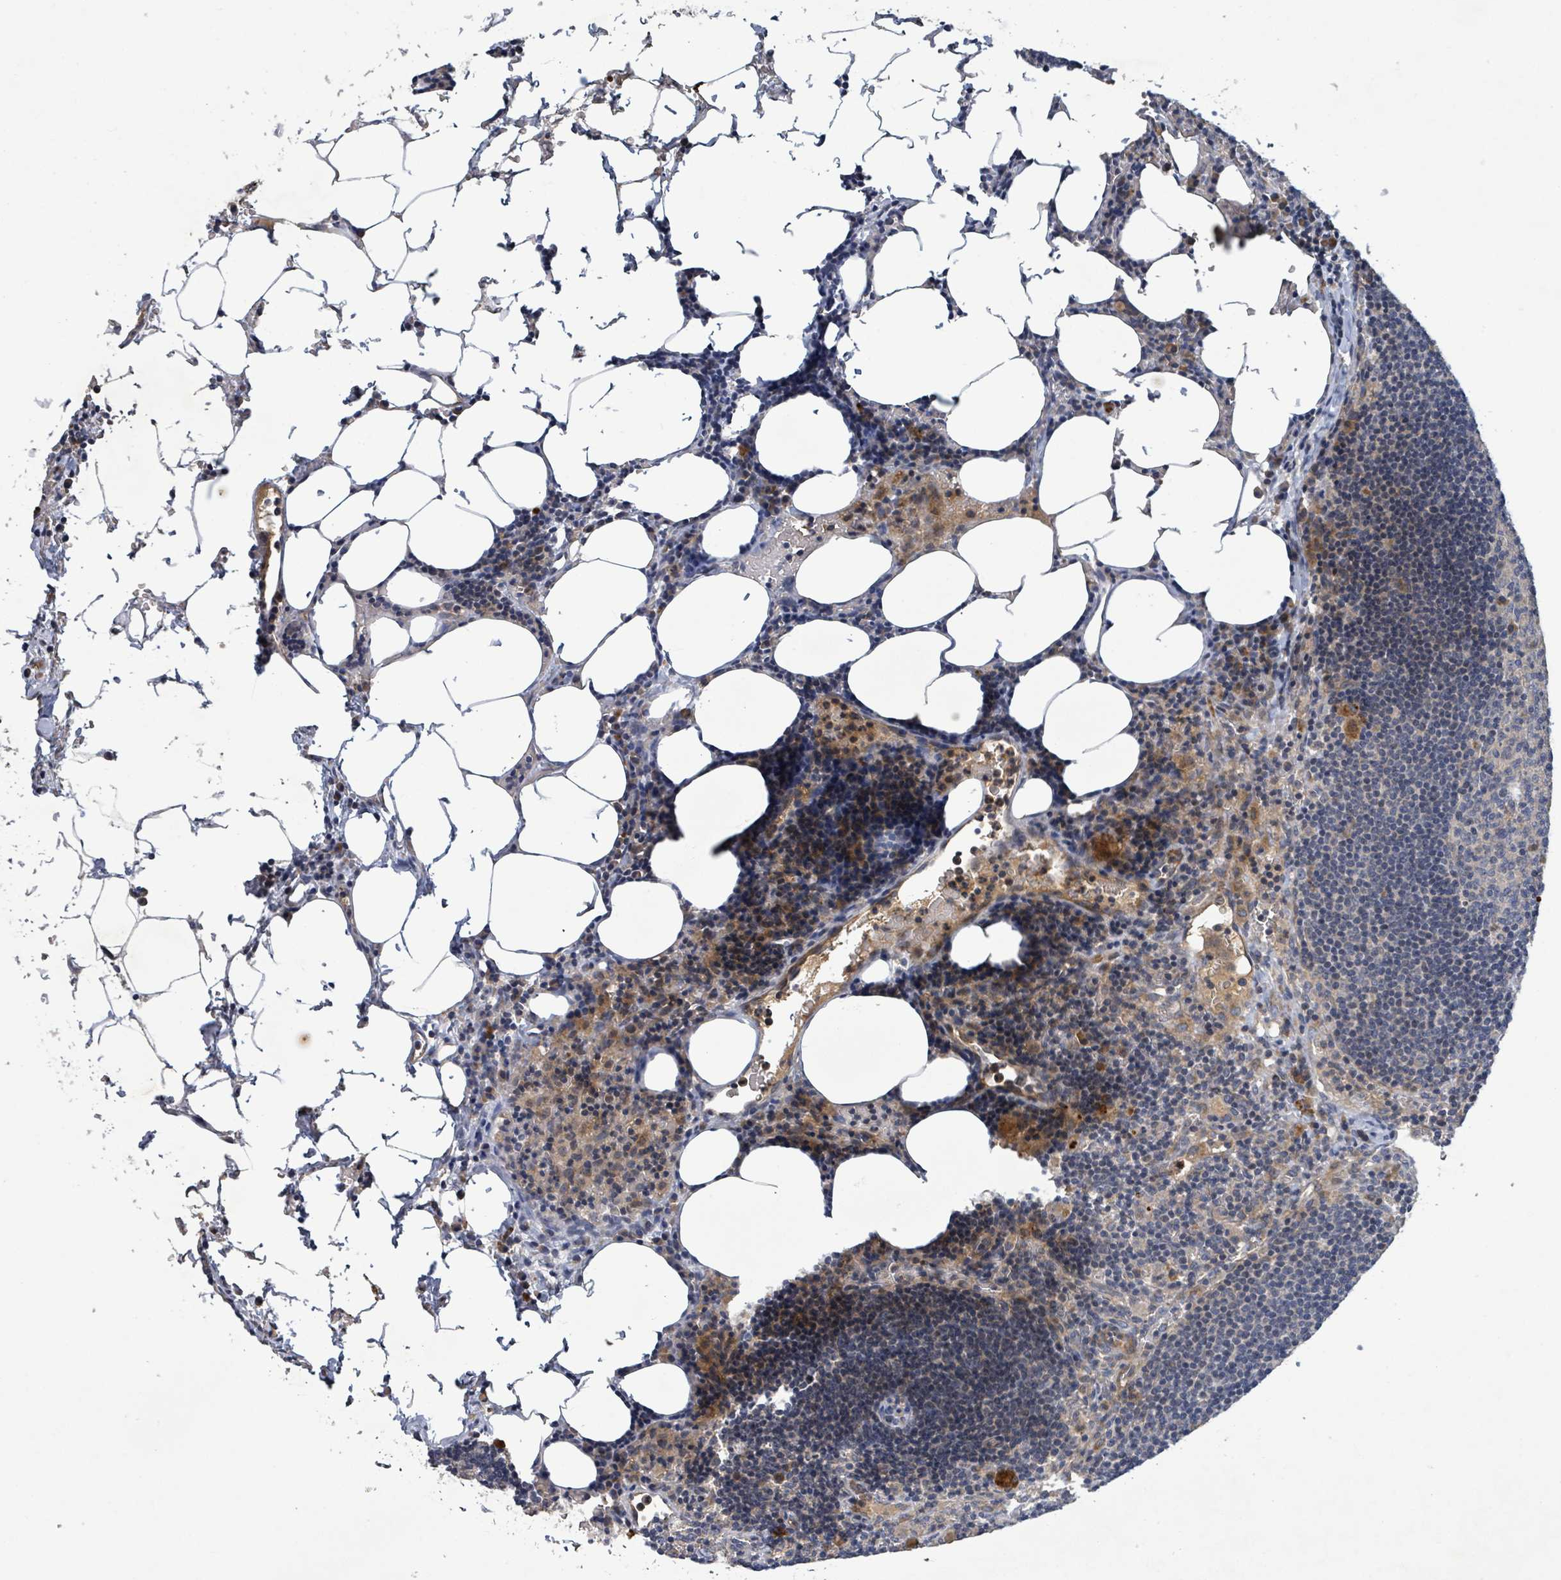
{"staining": {"intensity": "negative", "quantity": "none", "location": "none"}, "tissue": "lymph node", "cell_type": "Germinal center cells", "image_type": "normal", "snomed": [{"axis": "morphology", "description": "Normal tissue, NOS"}, {"axis": "topography", "description": "Lymph node"}], "caption": "Immunohistochemistry histopathology image of normal lymph node: human lymph node stained with DAB exhibits no significant protein staining in germinal center cells.", "gene": "STARD4", "patient": {"sex": "male", "age": 62}}